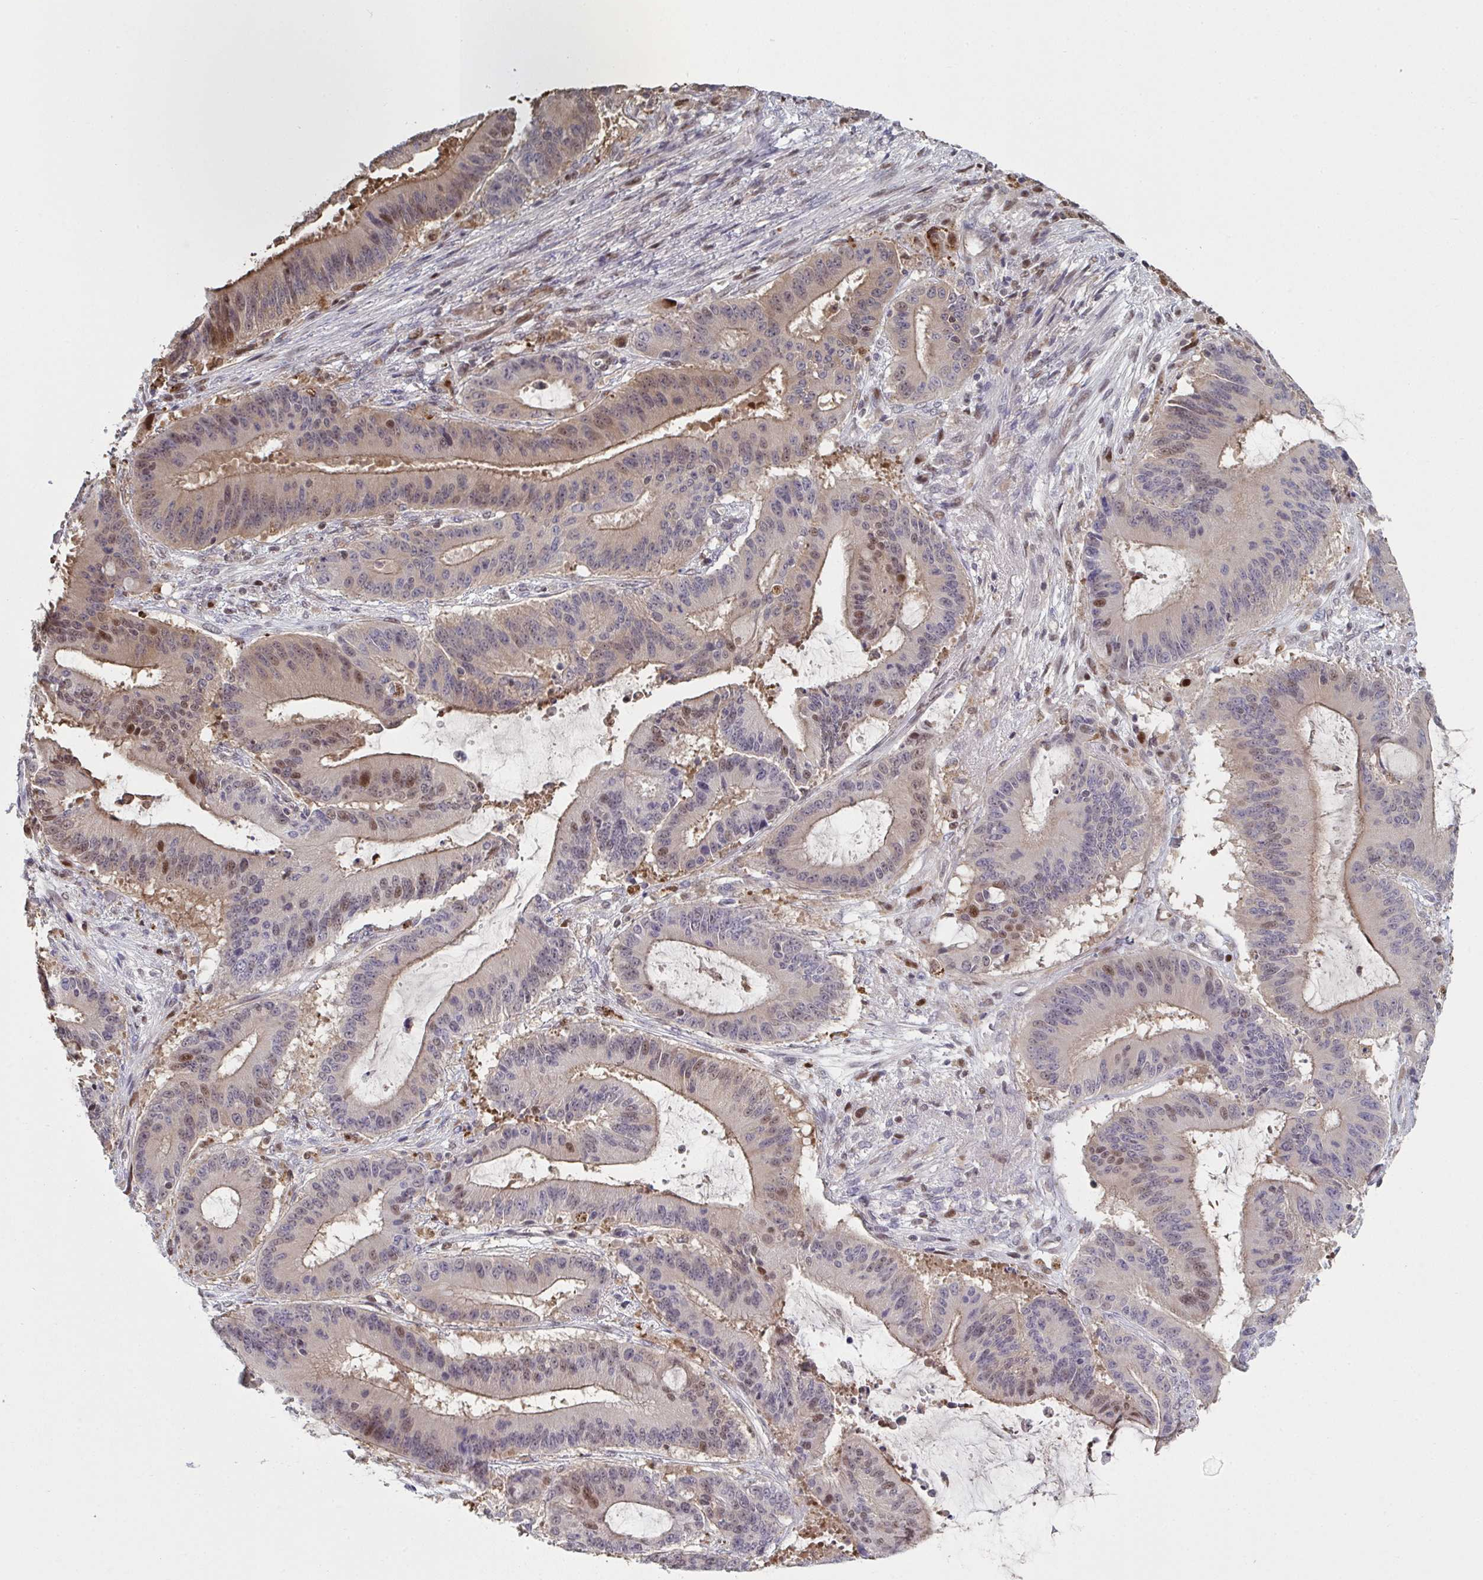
{"staining": {"intensity": "moderate", "quantity": "25%-75%", "location": "cytoplasmic/membranous,nuclear"}, "tissue": "liver cancer", "cell_type": "Tumor cells", "image_type": "cancer", "snomed": [{"axis": "morphology", "description": "Normal tissue, NOS"}, {"axis": "morphology", "description": "Cholangiocarcinoma"}, {"axis": "topography", "description": "Liver"}, {"axis": "topography", "description": "Peripheral nerve tissue"}], "caption": "Immunohistochemistry histopathology image of neoplastic tissue: liver cholangiocarcinoma stained using immunohistochemistry (IHC) exhibits medium levels of moderate protein expression localized specifically in the cytoplasmic/membranous and nuclear of tumor cells, appearing as a cytoplasmic/membranous and nuclear brown color.", "gene": "ACD", "patient": {"sex": "female", "age": 73}}